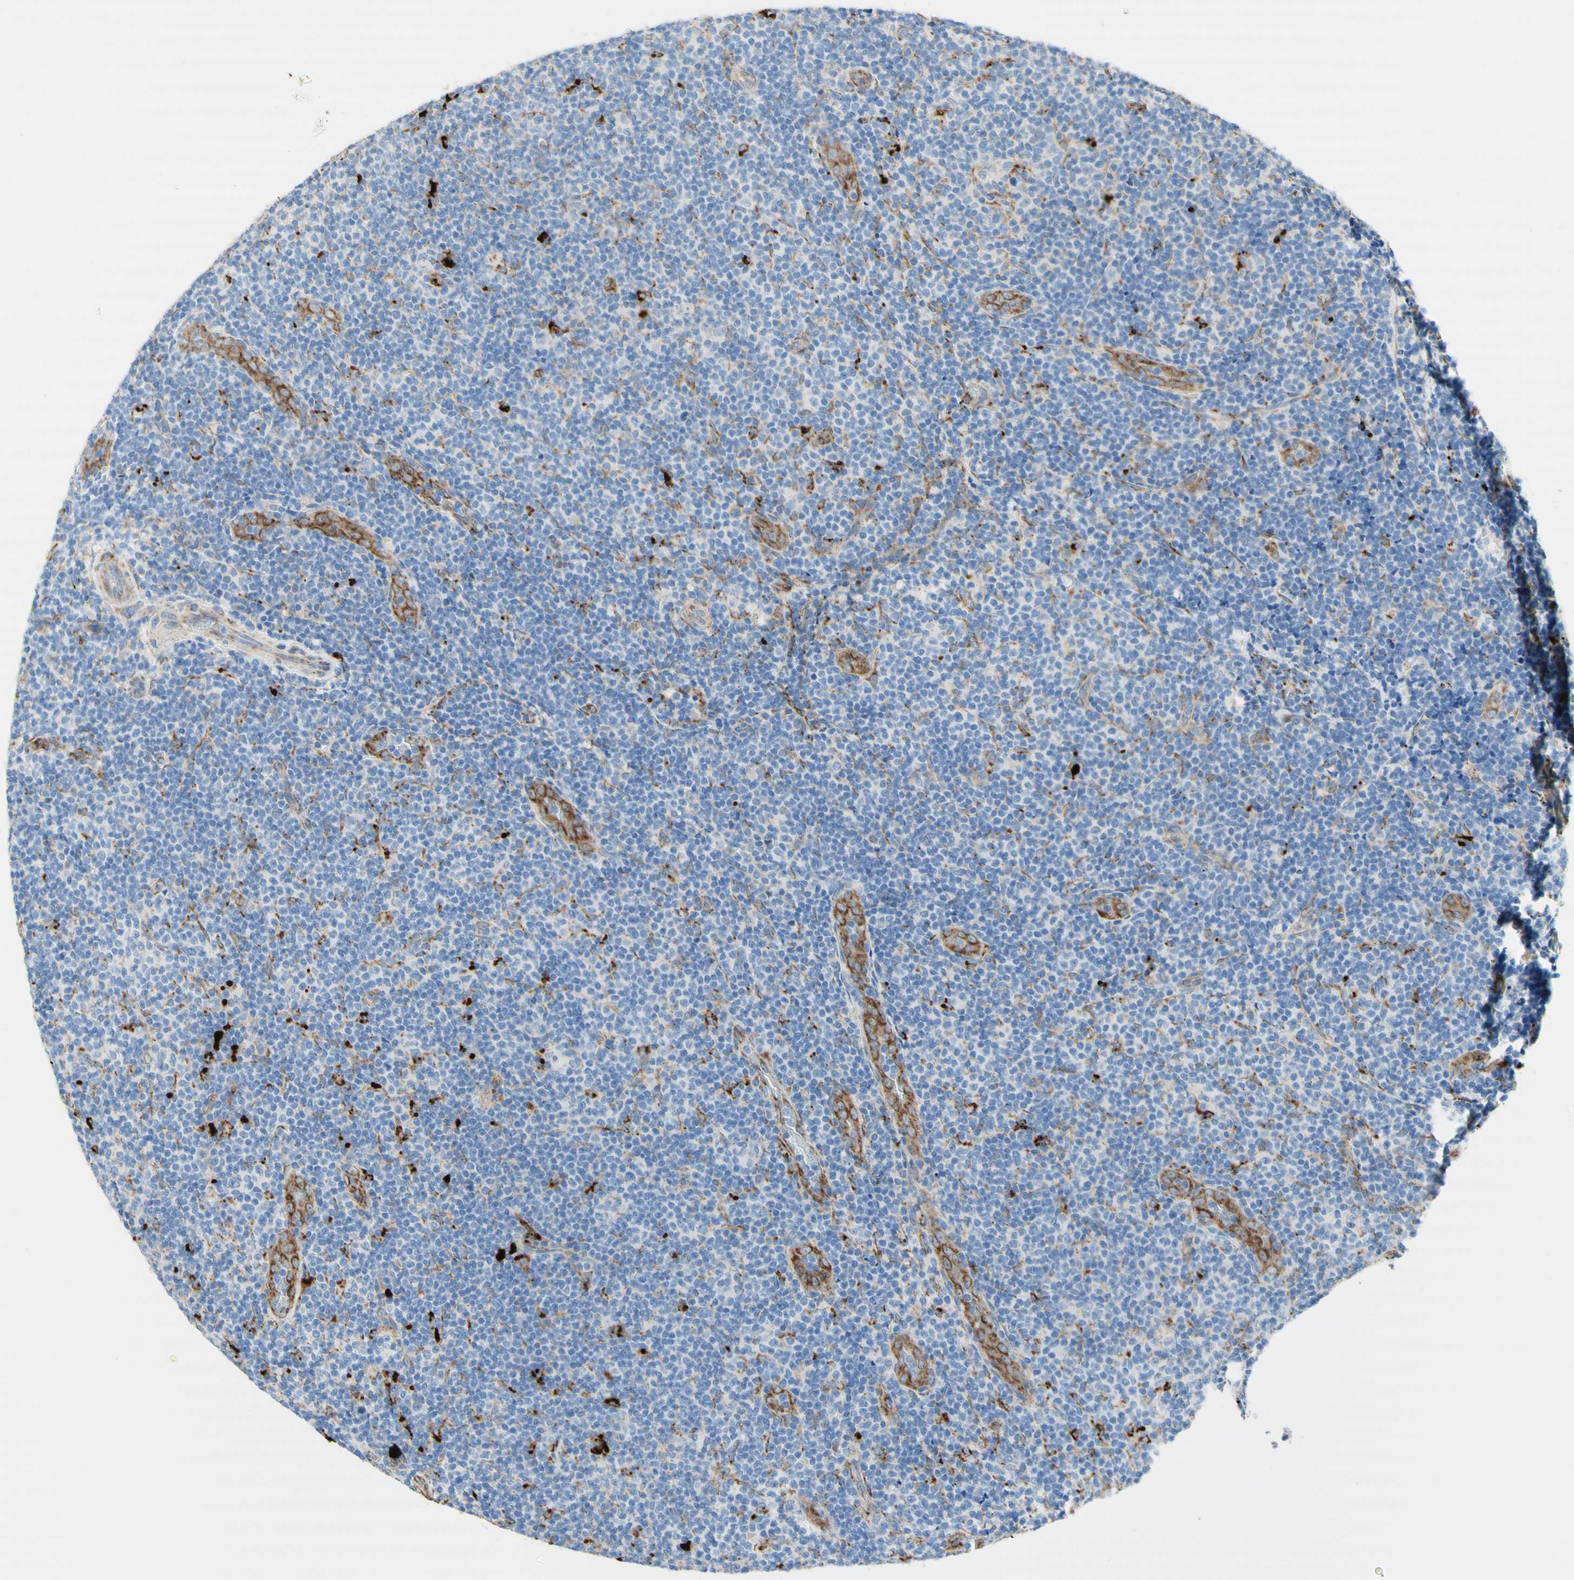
{"staining": {"intensity": "negative", "quantity": "none", "location": "none"}, "tissue": "lymphoma", "cell_type": "Tumor cells", "image_type": "cancer", "snomed": [{"axis": "morphology", "description": "Malignant lymphoma, non-Hodgkin's type, Low grade"}, {"axis": "topography", "description": "Lymph node"}], "caption": "Immunohistochemical staining of malignant lymphoma, non-Hodgkin's type (low-grade) displays no significant expression in tumor cells.", "gene": "URB2", "patient": {"sex": "male", "age": 83}}